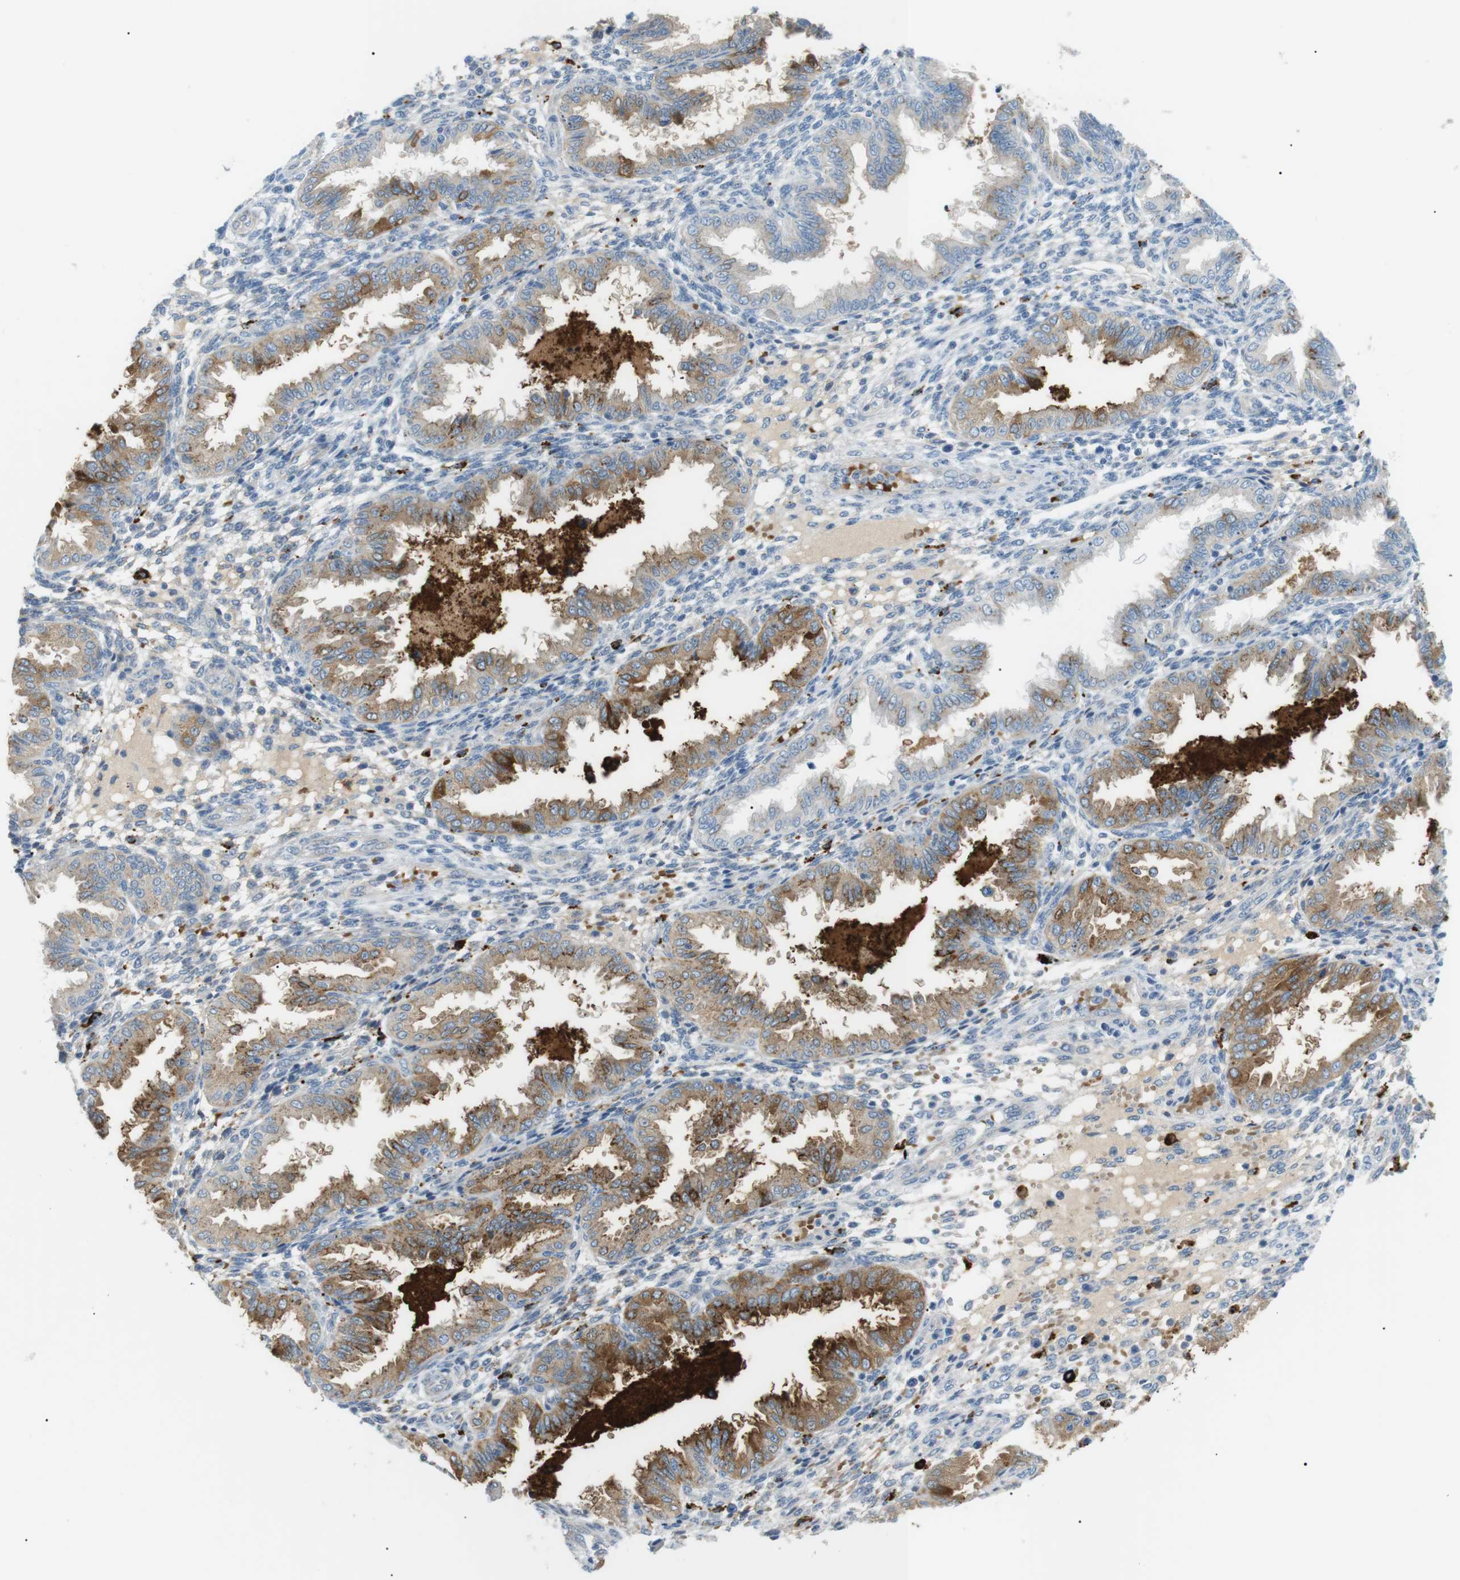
{"staining": {"intensity": "negative", "quantity": "none", "location": "none"}, "tissue": "endometrium", "cell_type": "Cells in endometrial stroma", "image_type": "normal", "snomed": [{"axis": "morphology", "description": "Normal tissue, NOS"}, {"axis": "topography", "description": "Endometrium"}], "caption": "A micrograph of human endometrium is negative for staining in cells in endometrial stroma. (Brightfield microscopy of DAB (3,3'-diaminobenzidine) immunohistochemistry (IHC) at high magnification).", "gene": "B4GALNT2", "patient": {"sex": "female", "age": 33}}